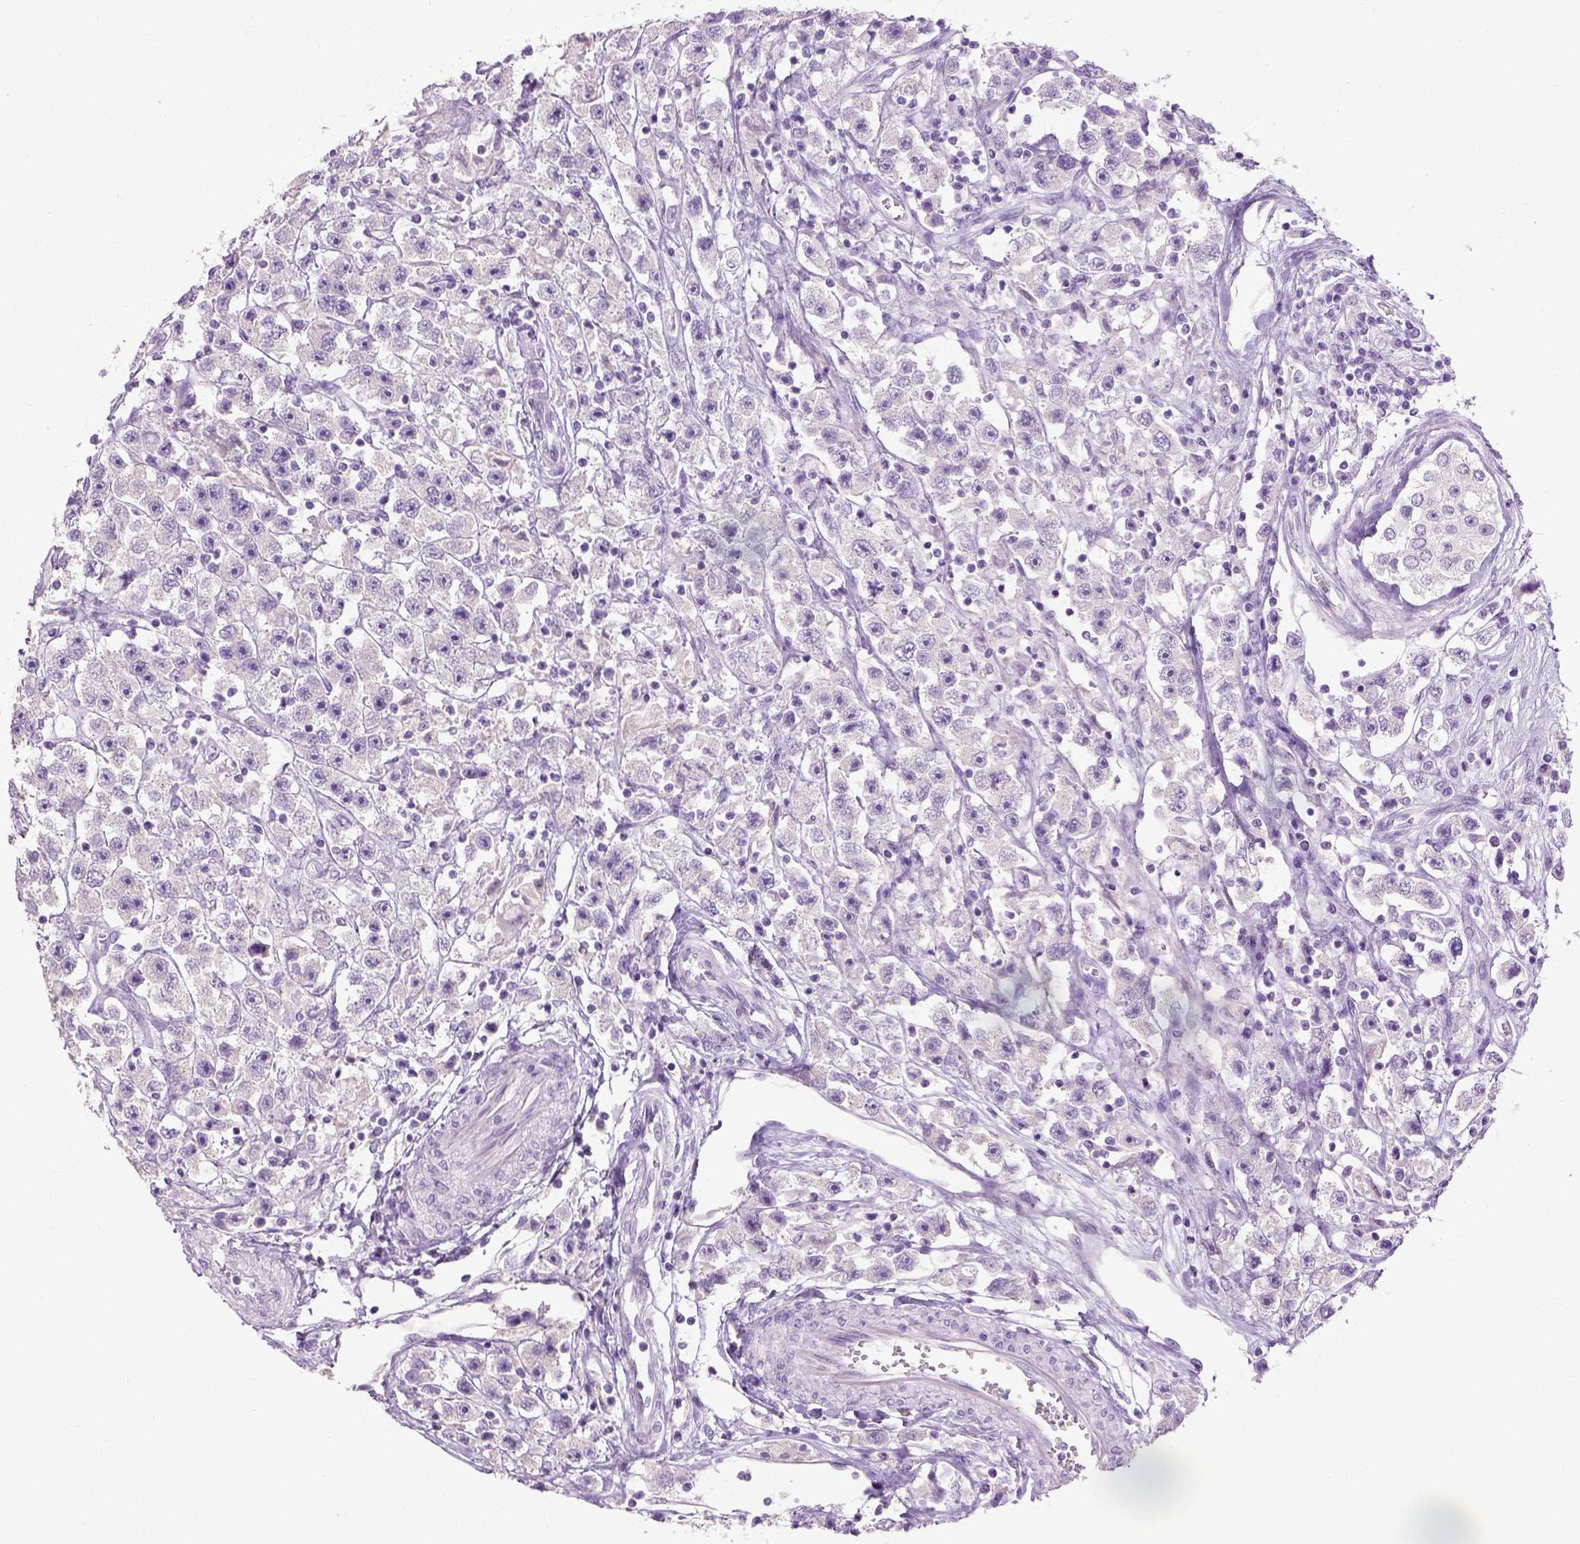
{"staining": {"intensity": "negative", "quantity": "none", "location": "none"}, "tissue": "testis cancer", "cell_type": "Tumor cells", "image_type": "cancer", "snomed": [{"axis": "morphology", "description": "Seminoma, NOS"}, {"axis": "topography", "description": "Testis"}], "caption": "The micrograph displays no staining of tumor cells in testis cancer. Nuclei are stained in blue.", "gene": "CYP24A1", "patient": {"sex": "male", "age": 45}}